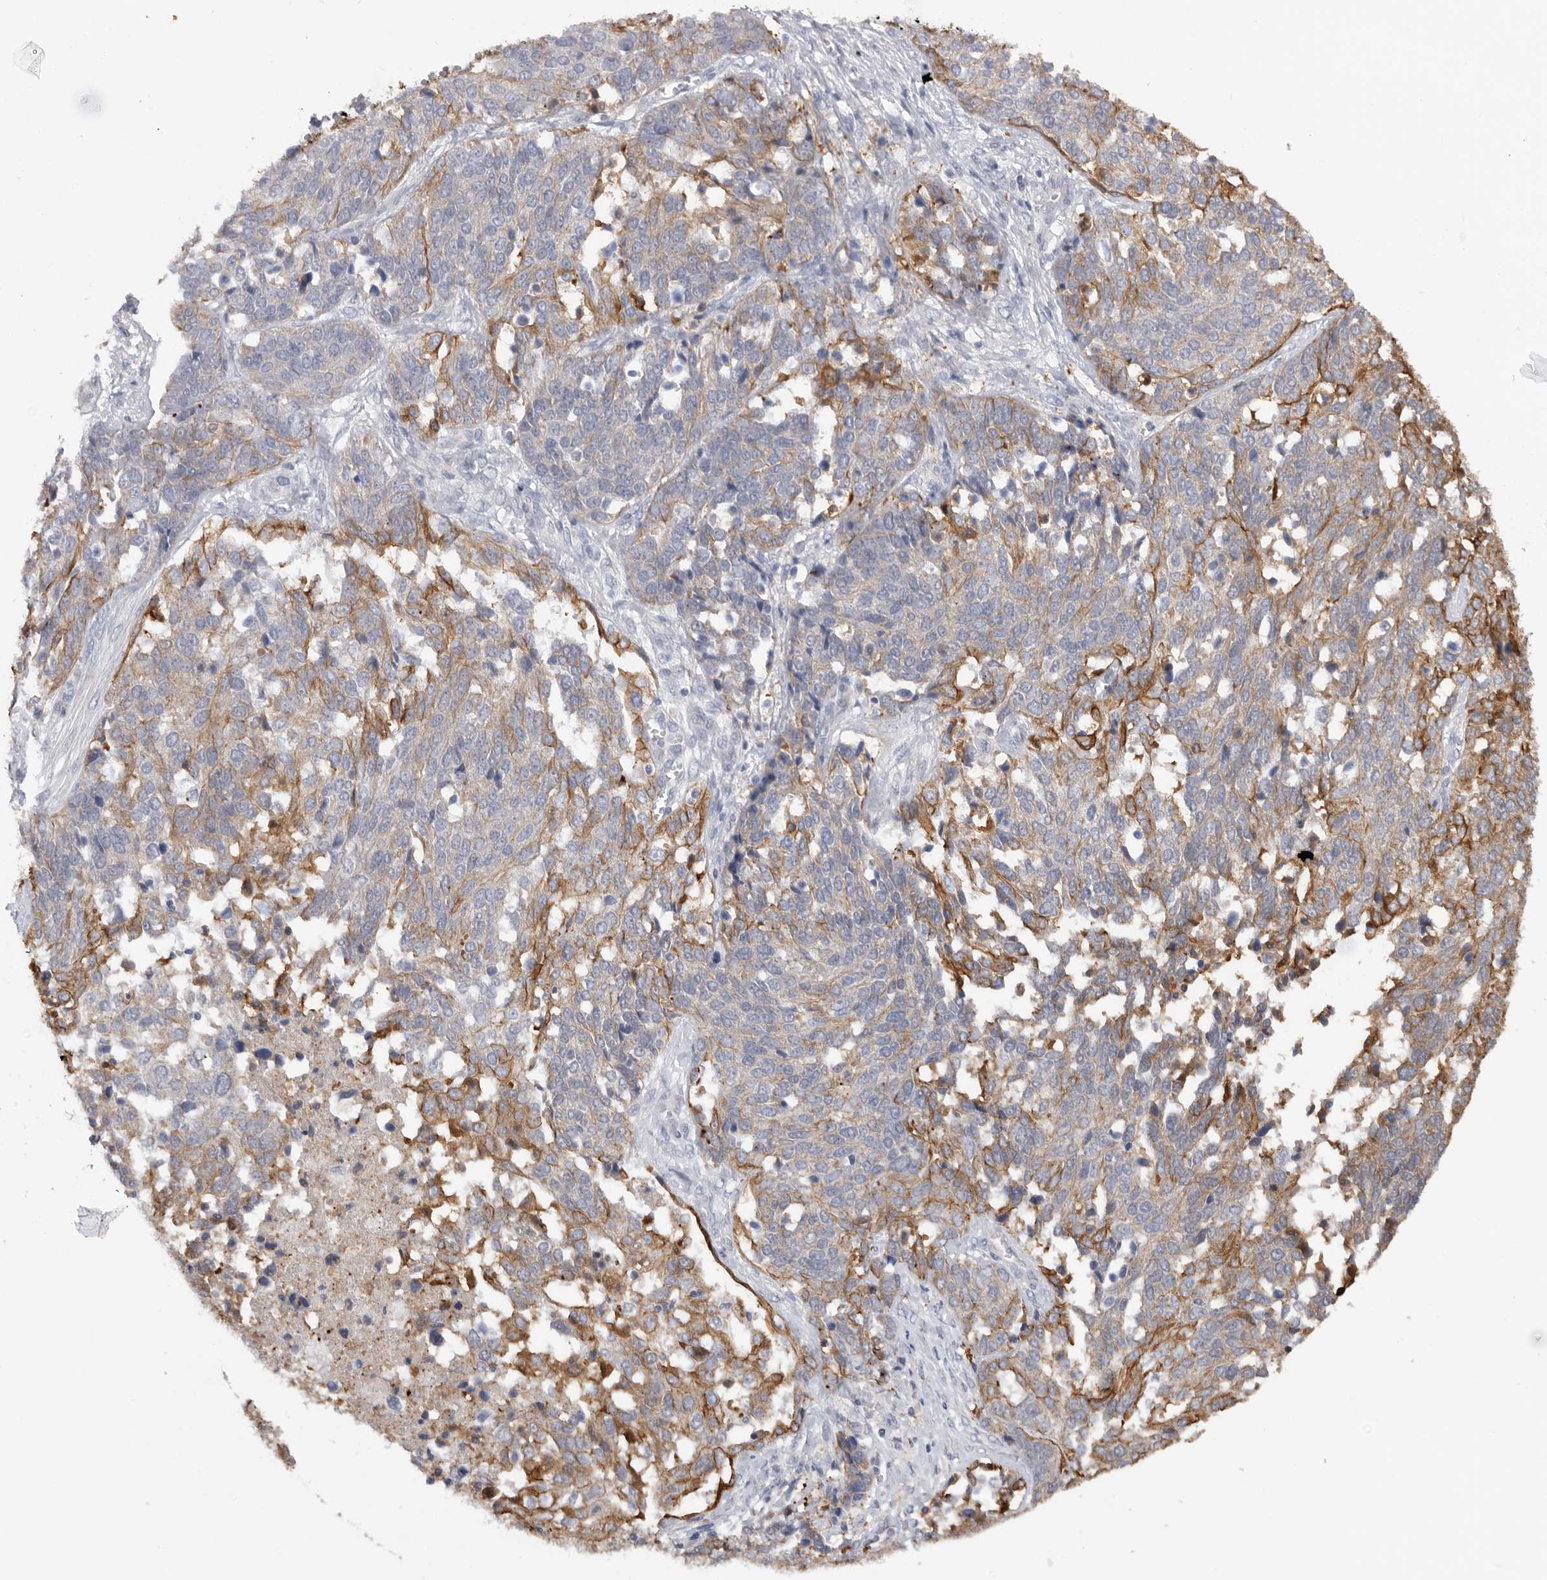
{"staining": {"intensity": "moderate", "quantity": "25%-75%", "location": "cytoplasmic/membranous"}, "tissue": "ovarian cancer", "cell_type": "Tumor cells", "image_type": "cancer", "snomed": [{"axis": "morphology", "description": "Cystadenocarcinoma, serous, NOS"}, {"axis": "topography", "description": "Ovary"}], "caption": "Protein expression analysis of ovarian cancer (serous cystadenocarcinoma) displays moderate cytoplasmic/membranous positivity in approximately 25%-75% of tumor cells.", "gene": "MTFR1L", "patient": {"sex": "female", "age": 44}}